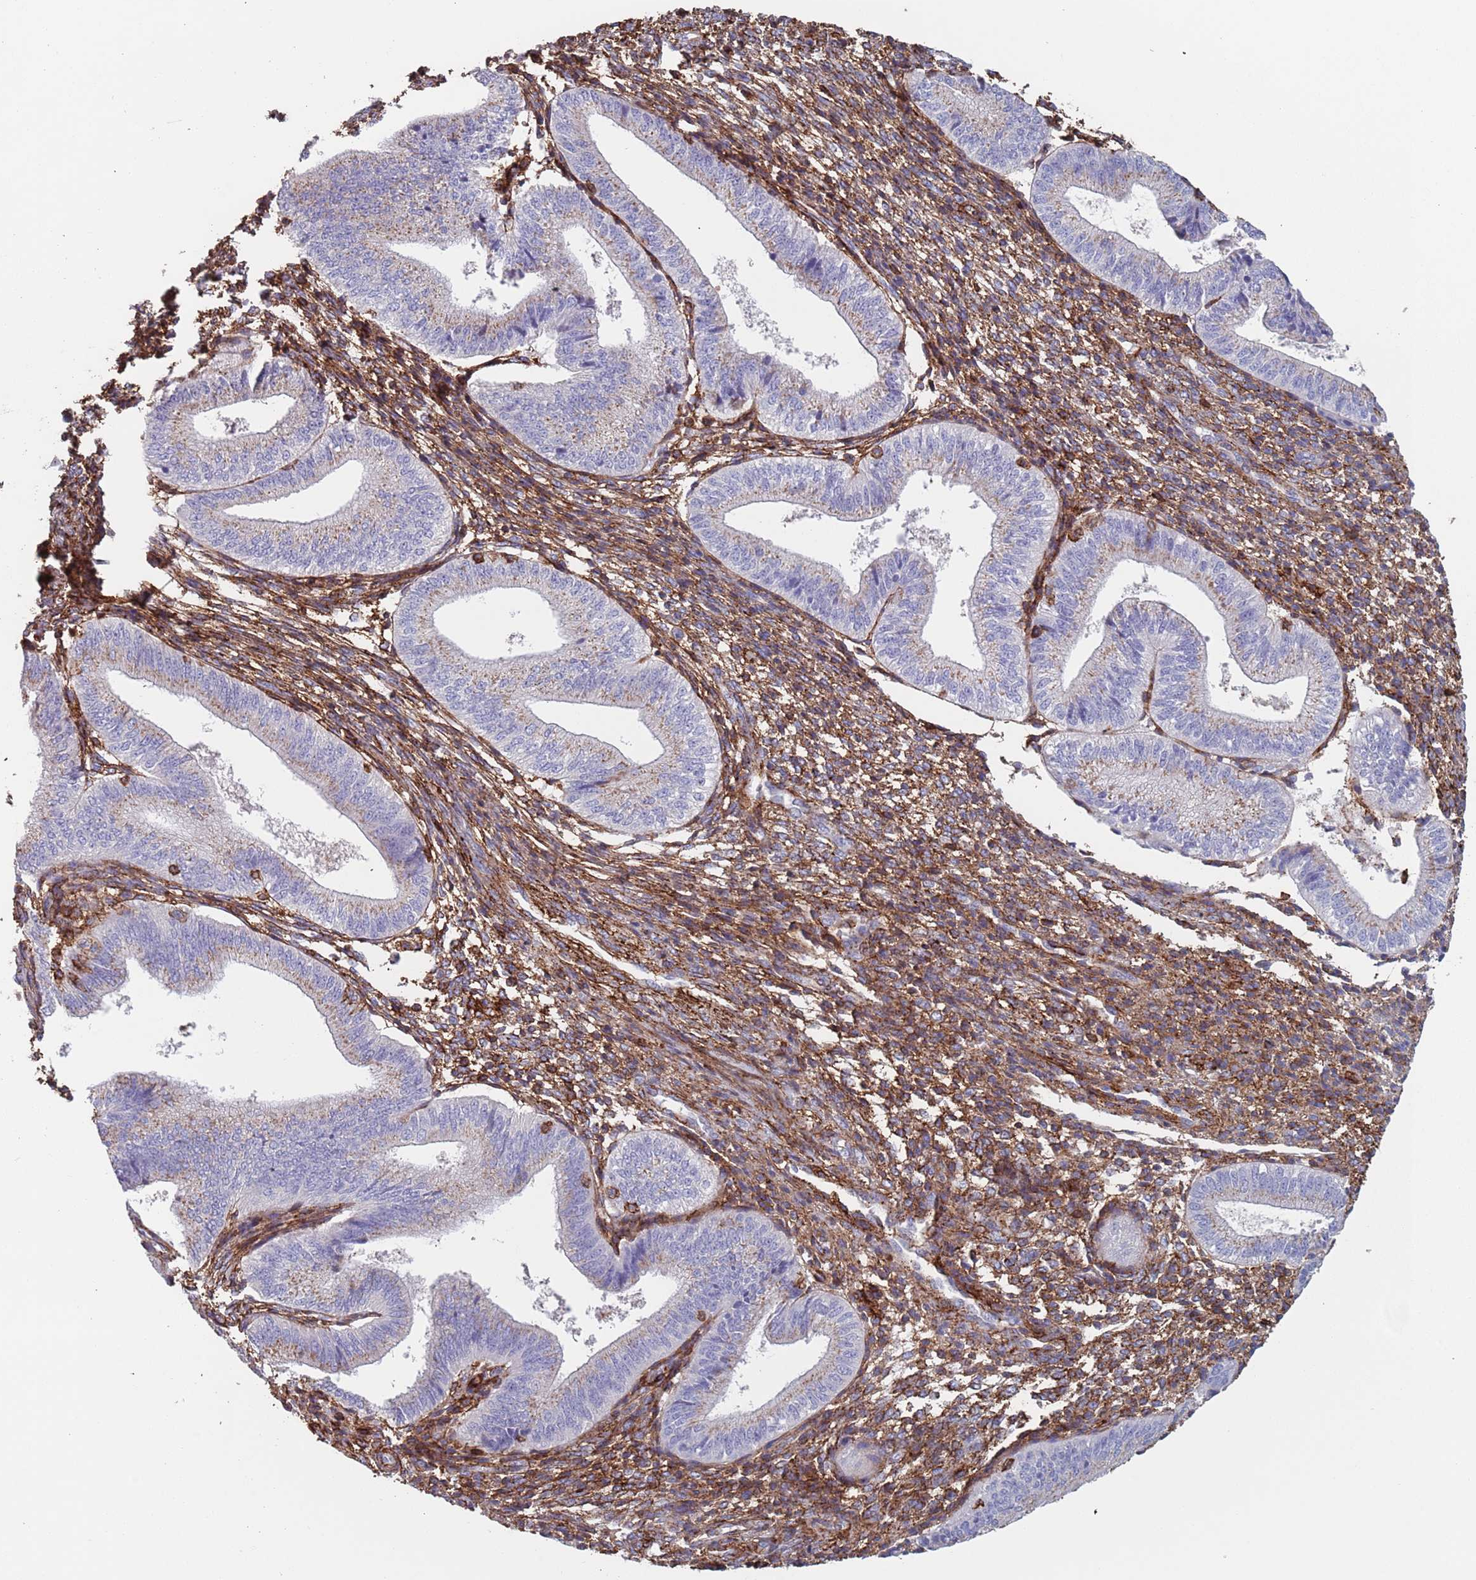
{"staining": {"intensity": "moderate", "quantity": ">75%", "location": "cytoplasmic/membranous"}, "tissue": "endometrium", "cell_type": "Cells in endometrial stroma", "image_type": "normal", "snomed": [{"axis": "morphology", "description": "Normal tissue, NOS"}, {"axis": "topography", "description": "Endometrium"}], "caption": "The photomicrograph reveals staining of benign endometrium, revealing moderate cytoplasmic/membranous protein expression (brown color) within cells in endometrial stroma.", "gene": "RNF144A", "patient": {"sex": "female", "age": 34}}